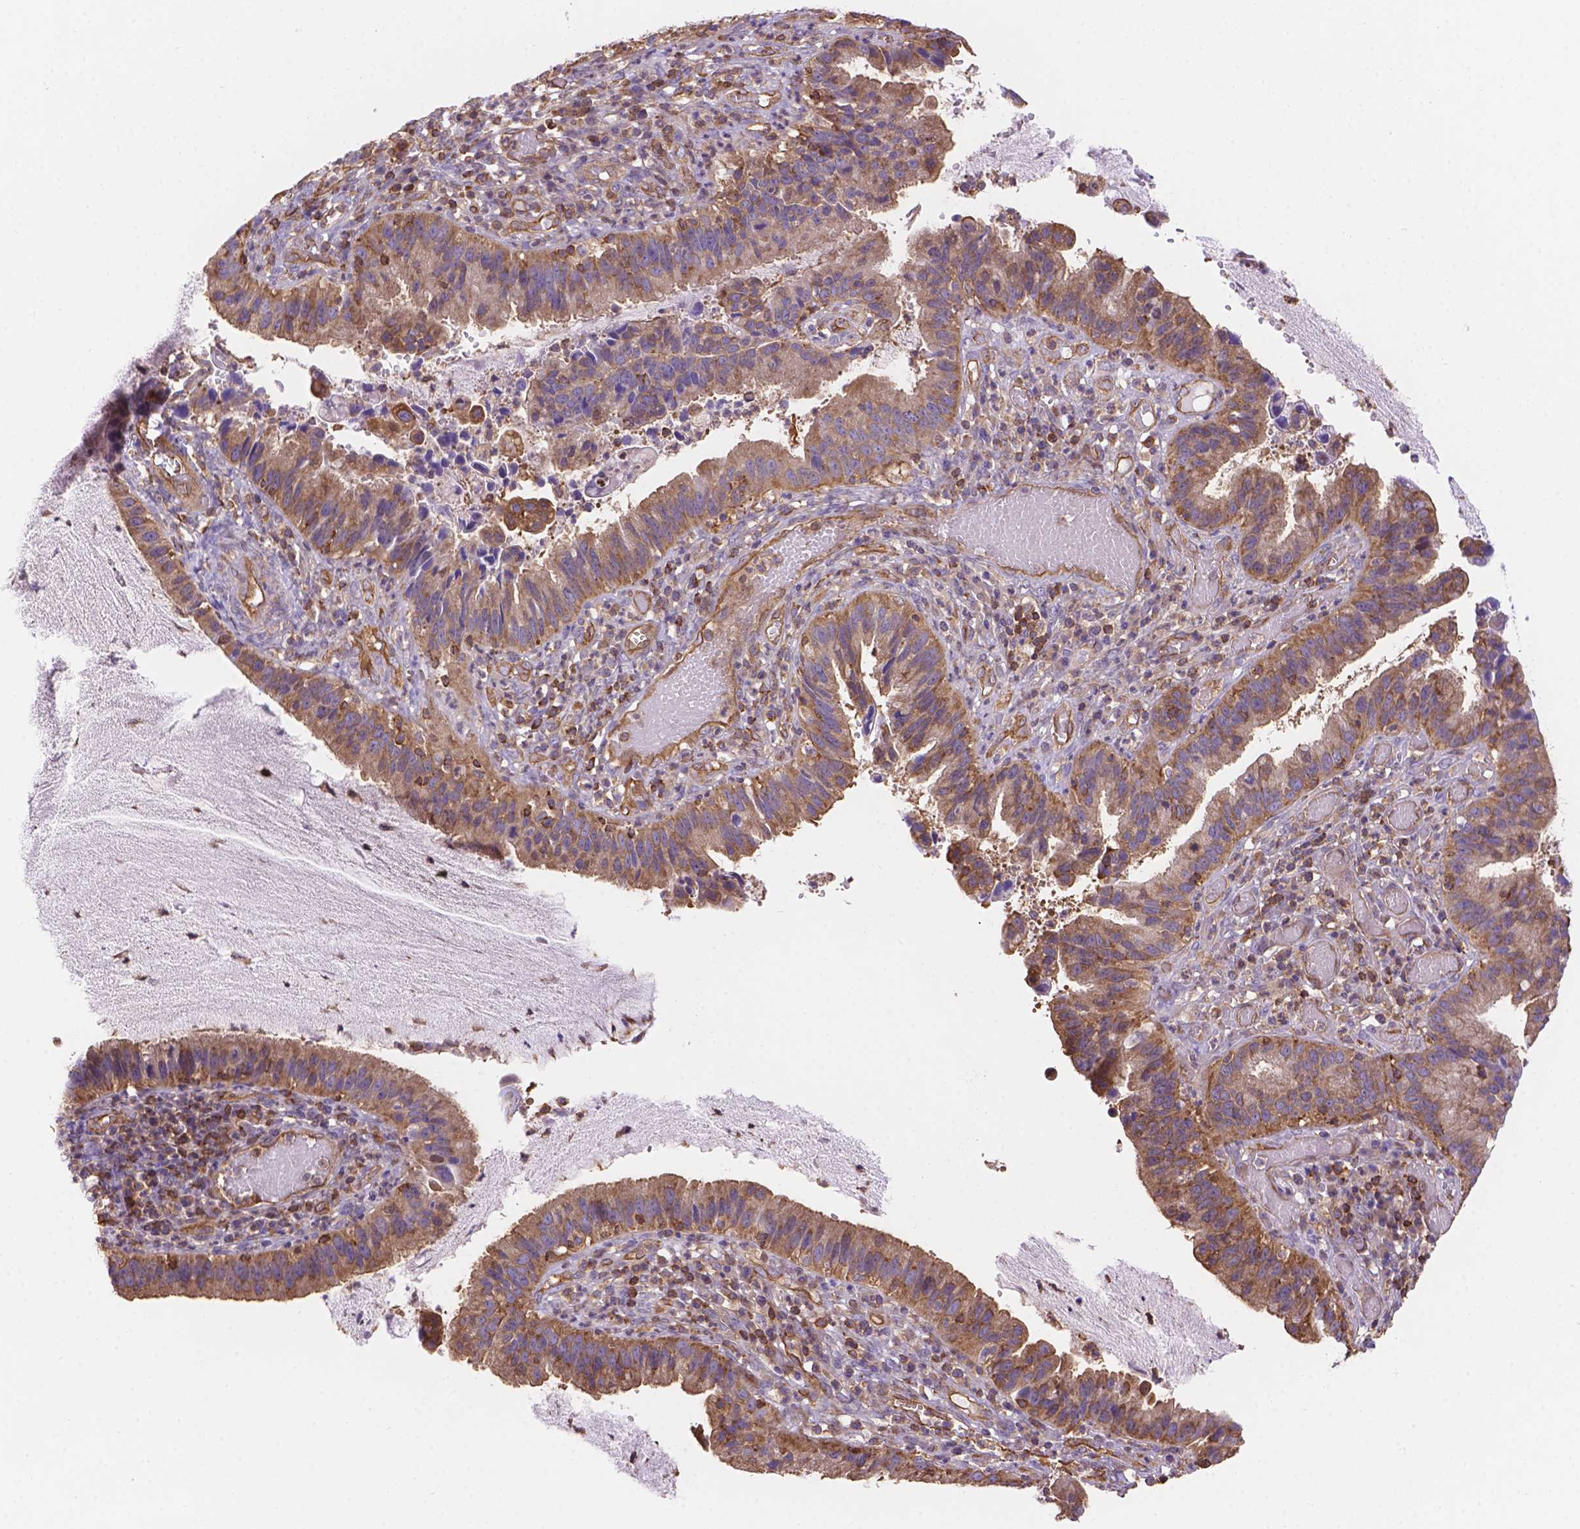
{"staining": {"intensity": "moderate", "quantity": ">75%", "location": "cytoplasmic/membranous"}, "tissue": "cervical cancer", "cell_type": "Tumor cells", "image_type": "cancer", "snomed": [{"axis": "morphology", "description": "Adenocarcinoma, NOS"}, {"axis": "topography", "description": "Cervix"}], "caption": "Cervical cancer stained with immunohistochemistry exhibits moderate cytoplasmic/membranous staining in about >75% of tumor cells.", "gene": "DMWD", "patient": {"sex": "female", "age": 34}}